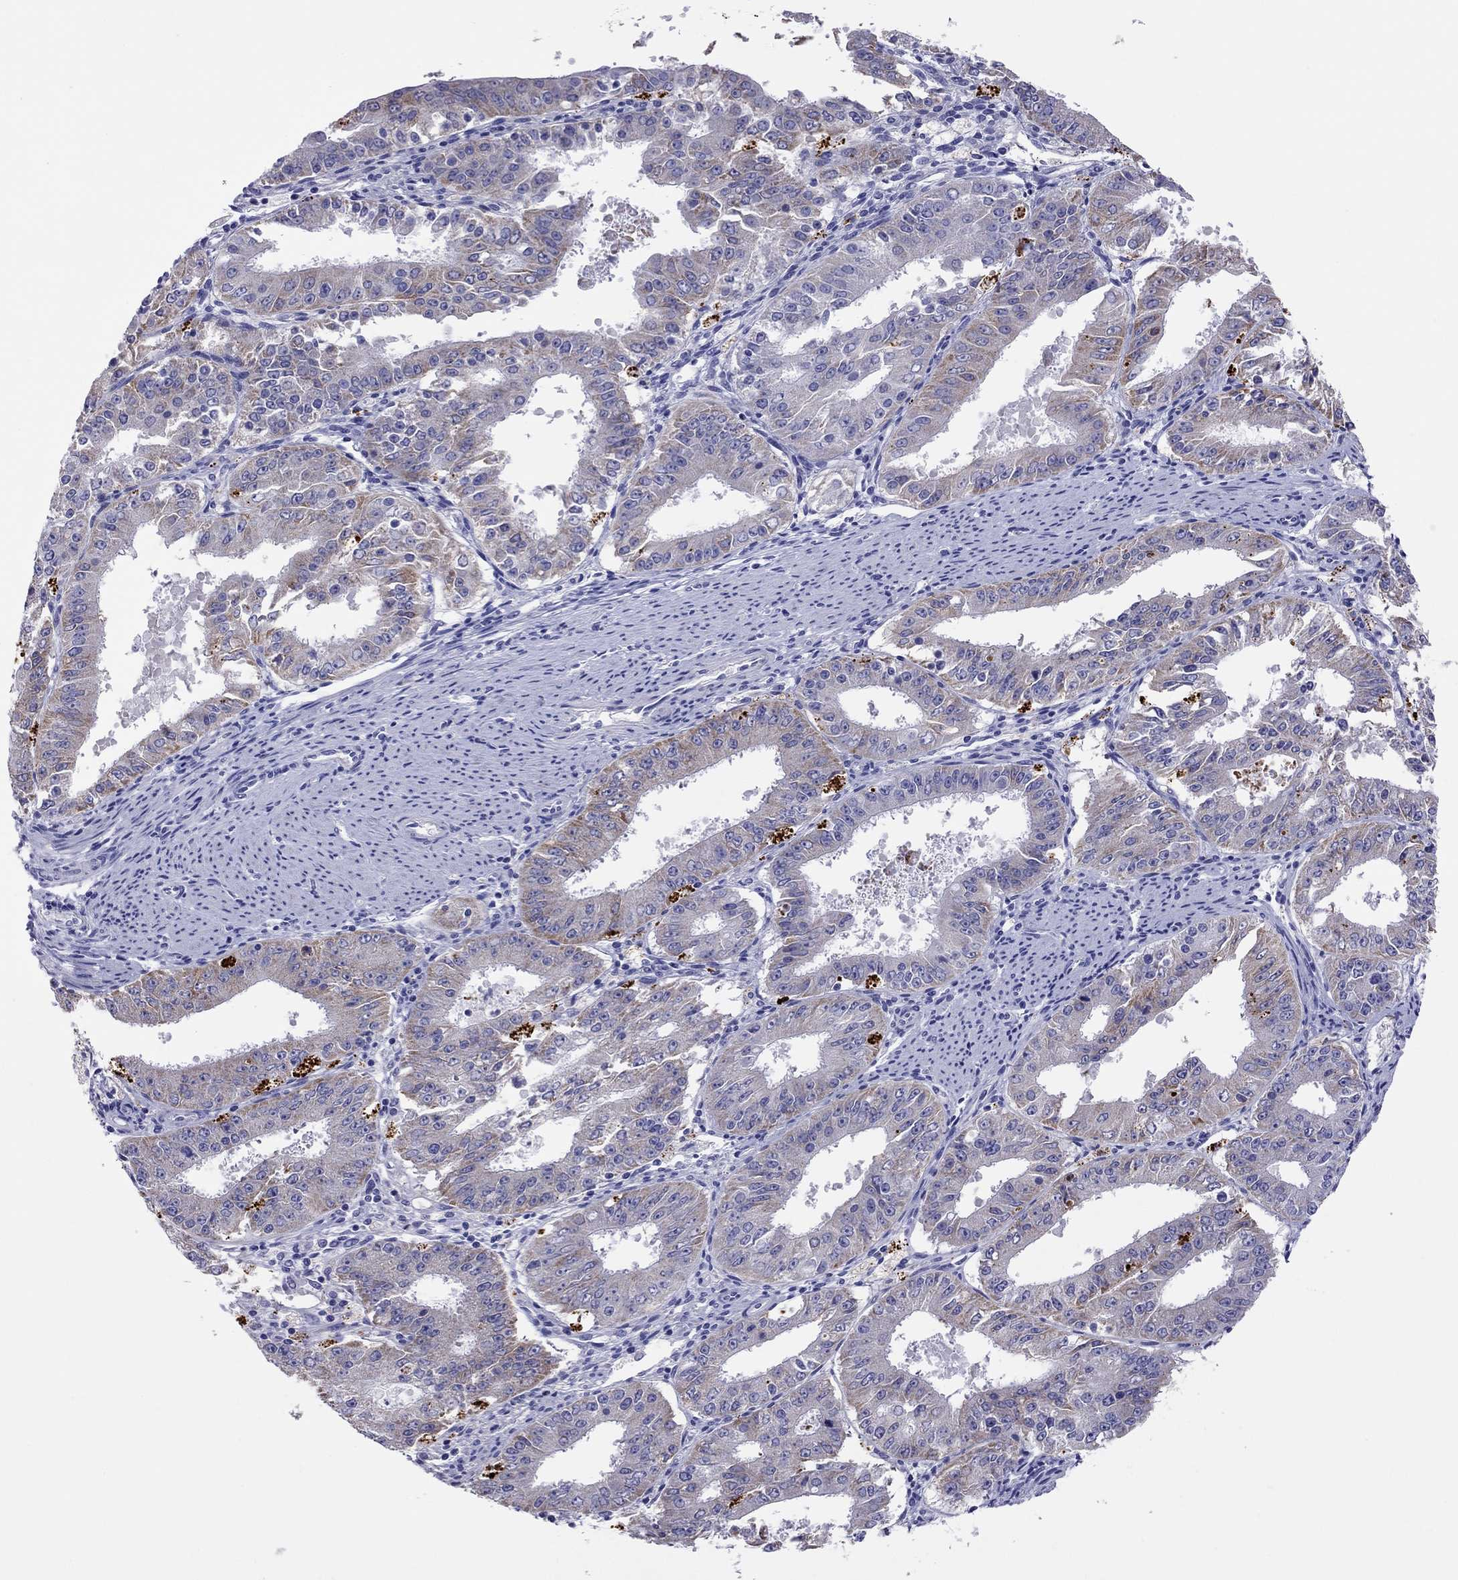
{"staining": {"intensity": "negative", "quantity": "none", "location": "none"}, "tissue": "ovarian cancer", "cell_type": "Tumor cells", "image_type": "cancer", "snomed": [{"axis": "morphology", "description": "Carcinoma, endometroid"}, {"axis": "topography", "description": "Ovary"}], "caption": "Tumor cells show no significant protein positivity in endometroid carcinoma (ovarian).", "gene": "COL9A1", "patient": {"sex": "female", "age": 42}}